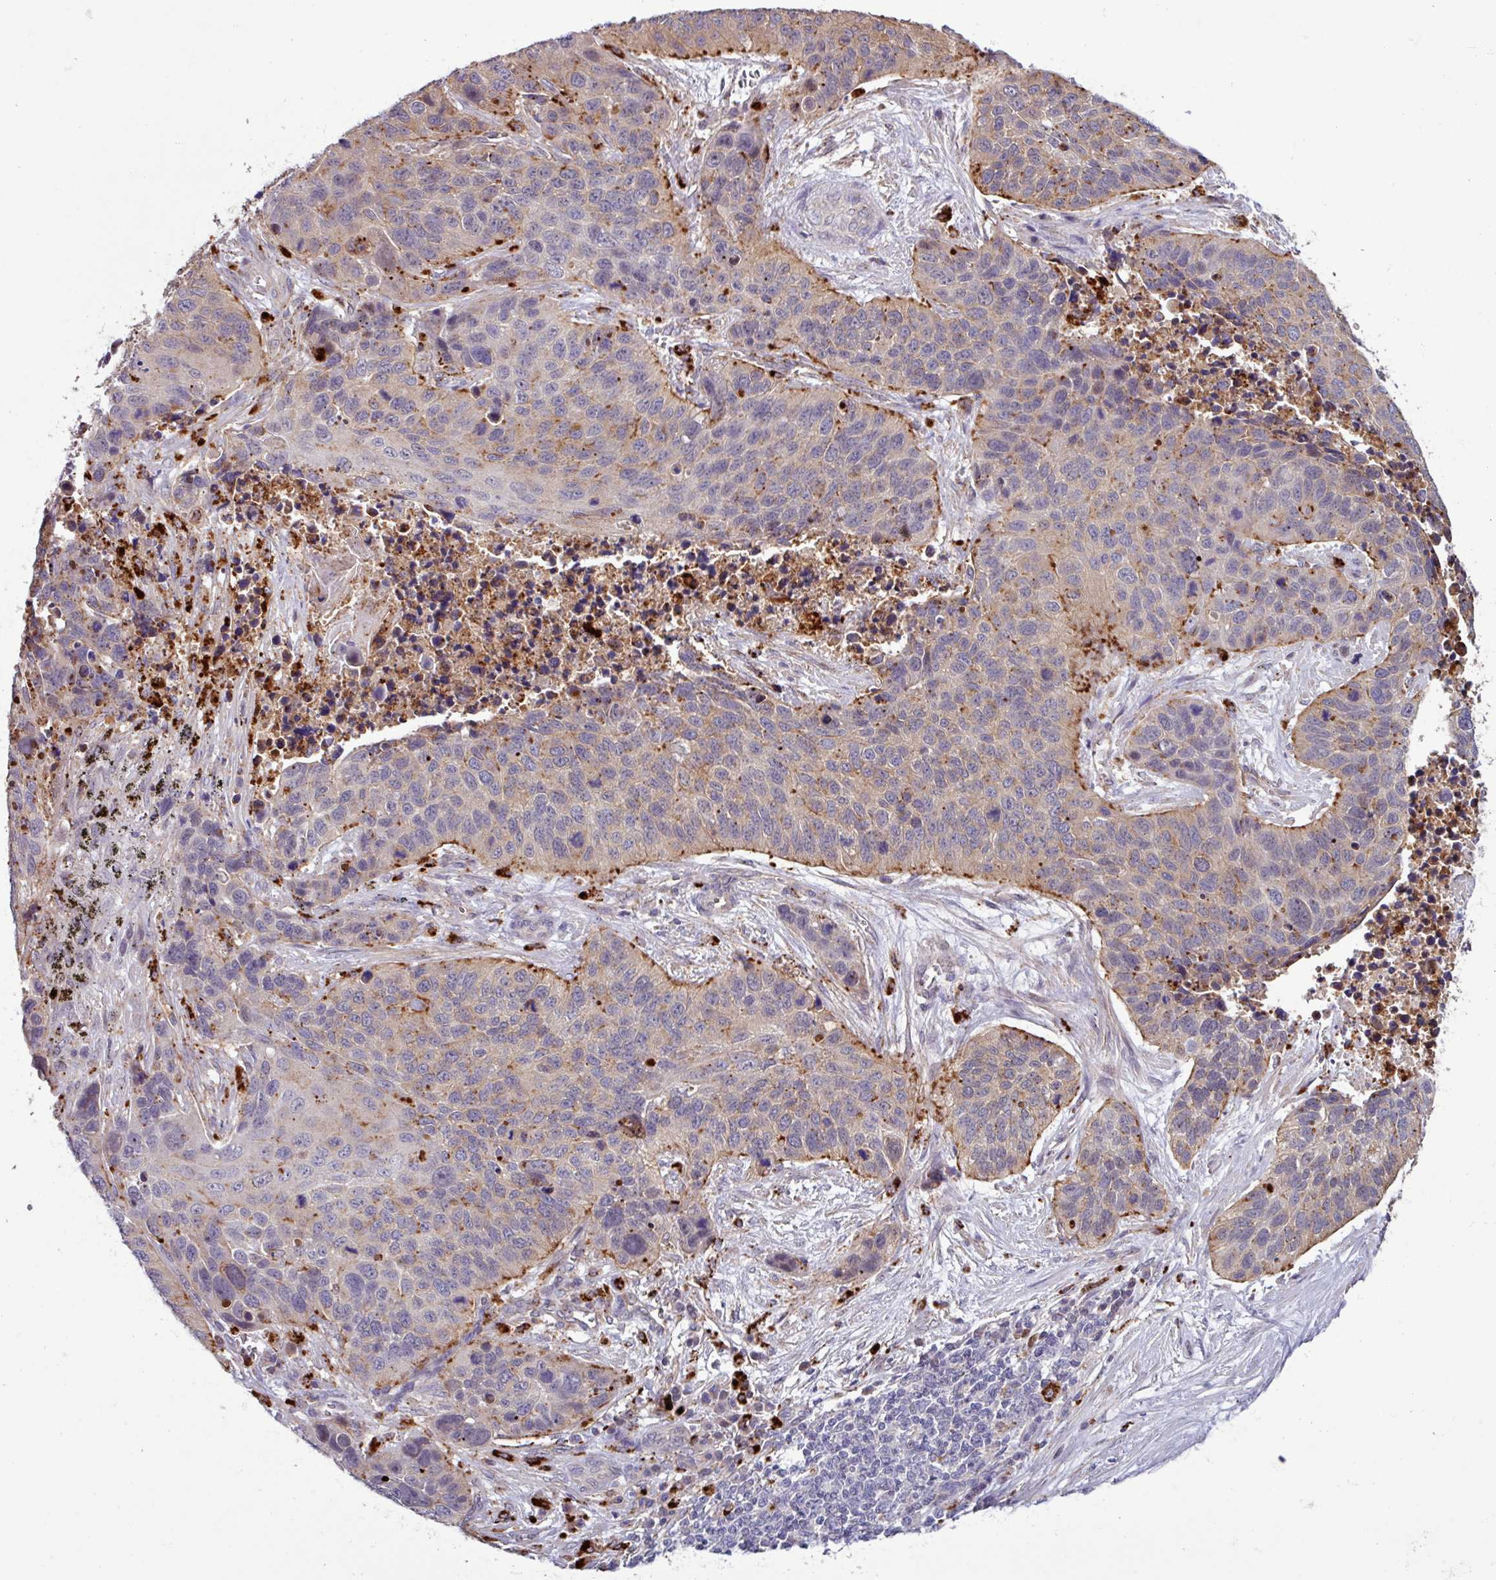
{"staining": {"intensity": "moderate", "quantity": "<25%", "location": "cytoplasmic/membranous"}, "tissue": "lung cancer", "cell_type": "Tumor cells", "image_type": "cancer", "snomed": [{"axis": "morphology", "description": "Squamous cell carcinoma, NOS"}, {"axis": "topography", "description": "Lung"}], "caption": "A high-resolution image shows immunohistochemistry staining of lung cancer (squamous cell carcinoma), which reveals moderate cytoplasmic/membranous expression in approximately <25% of tumor cells. (DAB = brown stain, brightfield microscopy at high magnification).", "gene": "AMIGO2", "patient": {"sex": "male", "age": 62}}